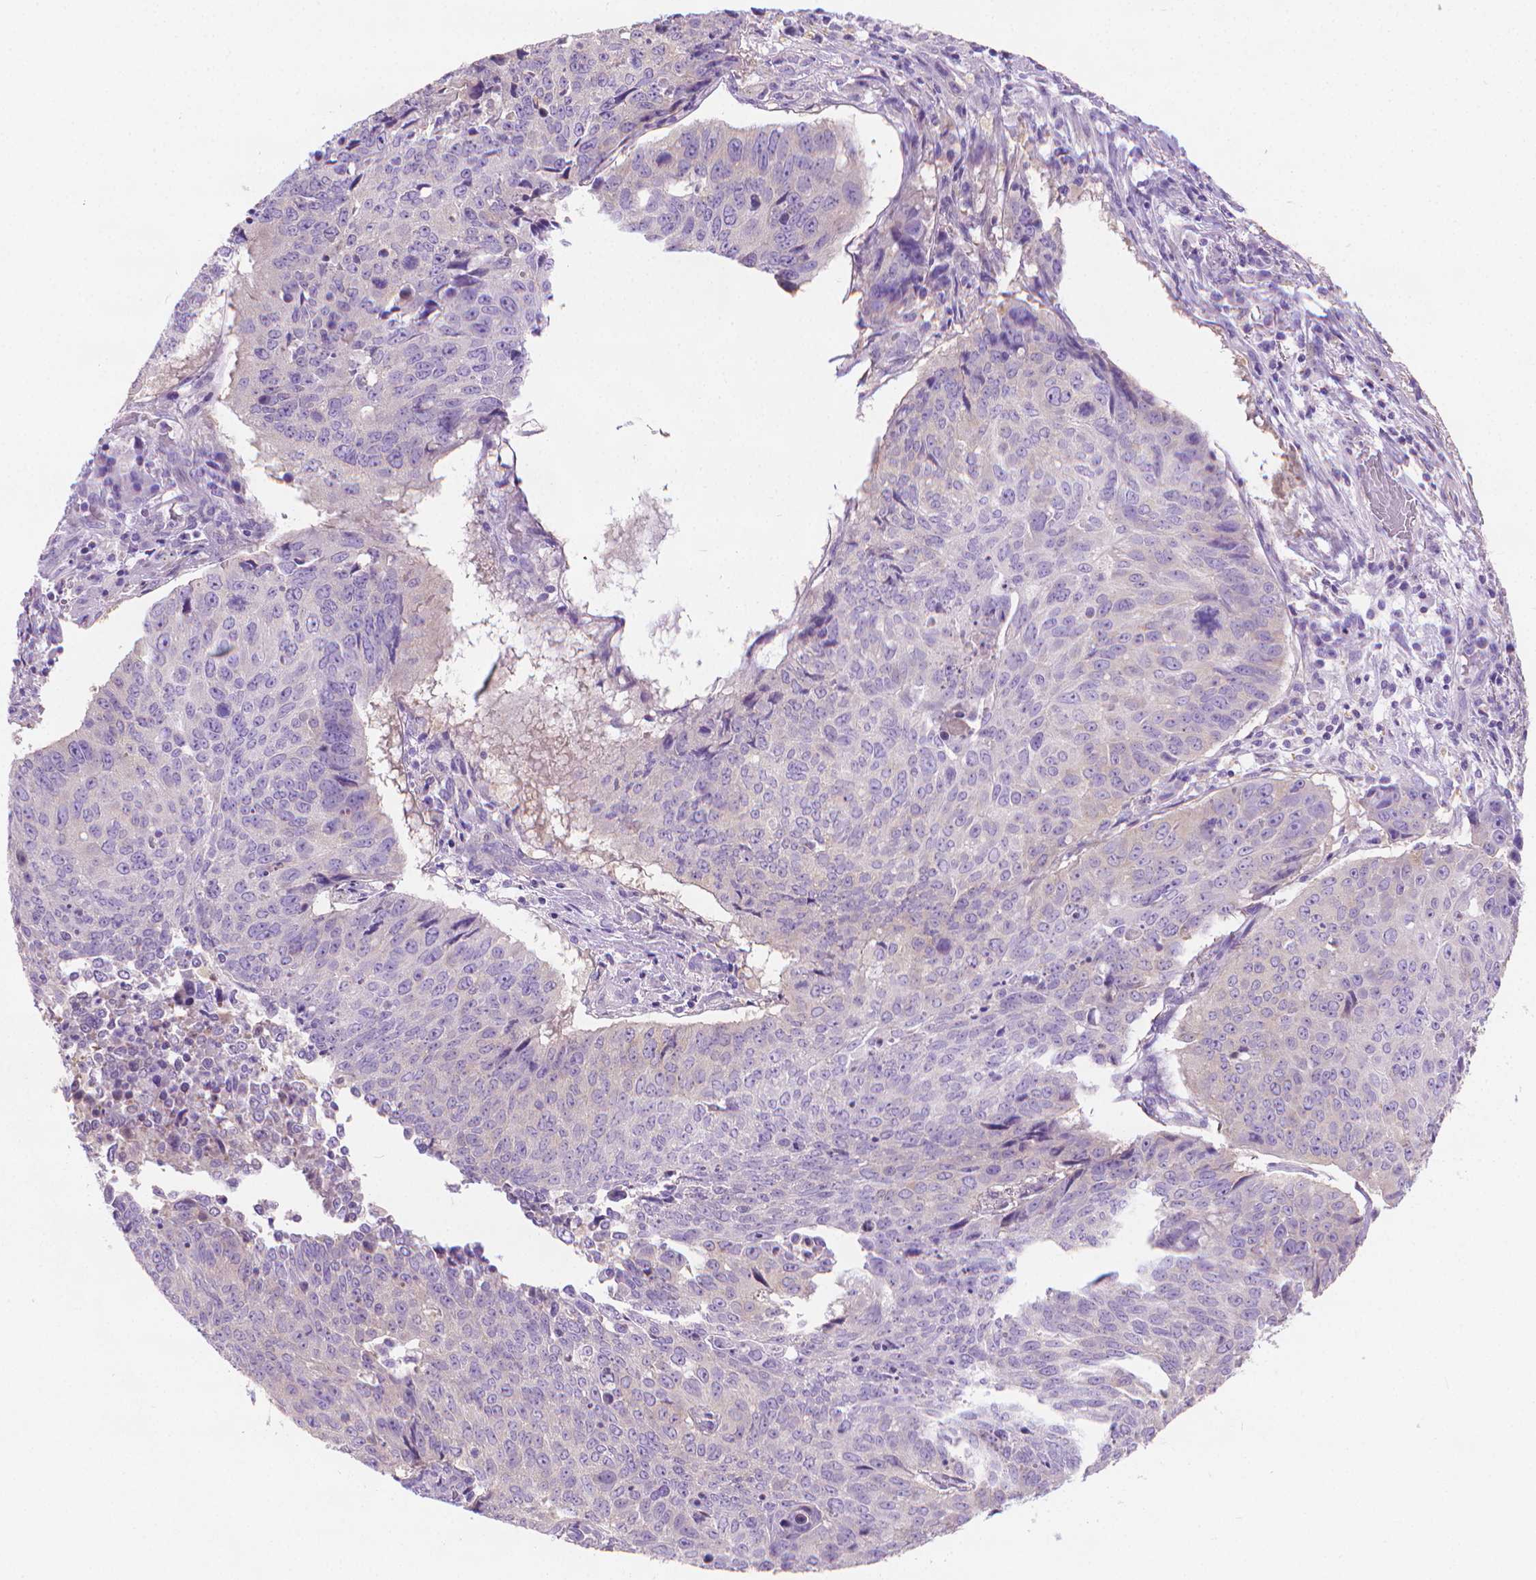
{"staining": {"intensity": "negative", "quantity": "none", "location": "none"}, "tissue": "lung cancer", "cell_type": "Tumor cells", "image_type": "cancer", "snomed": [{"axis": "morphology", "description": "Normal tissue, NOS"}, {"axis": "morphology", "description": "Squamous cell carcinoma, NOS"}, {"axis": "topography", "description": "Bronchus"}, {"axis": "topography", "description": "Lung"}], "caption": "The histopathology image displays no staining of tumor cells in squamous cell carcinoma (lung).", "gene": "FASN", "patient": {"sex": "male", "age": 64}}